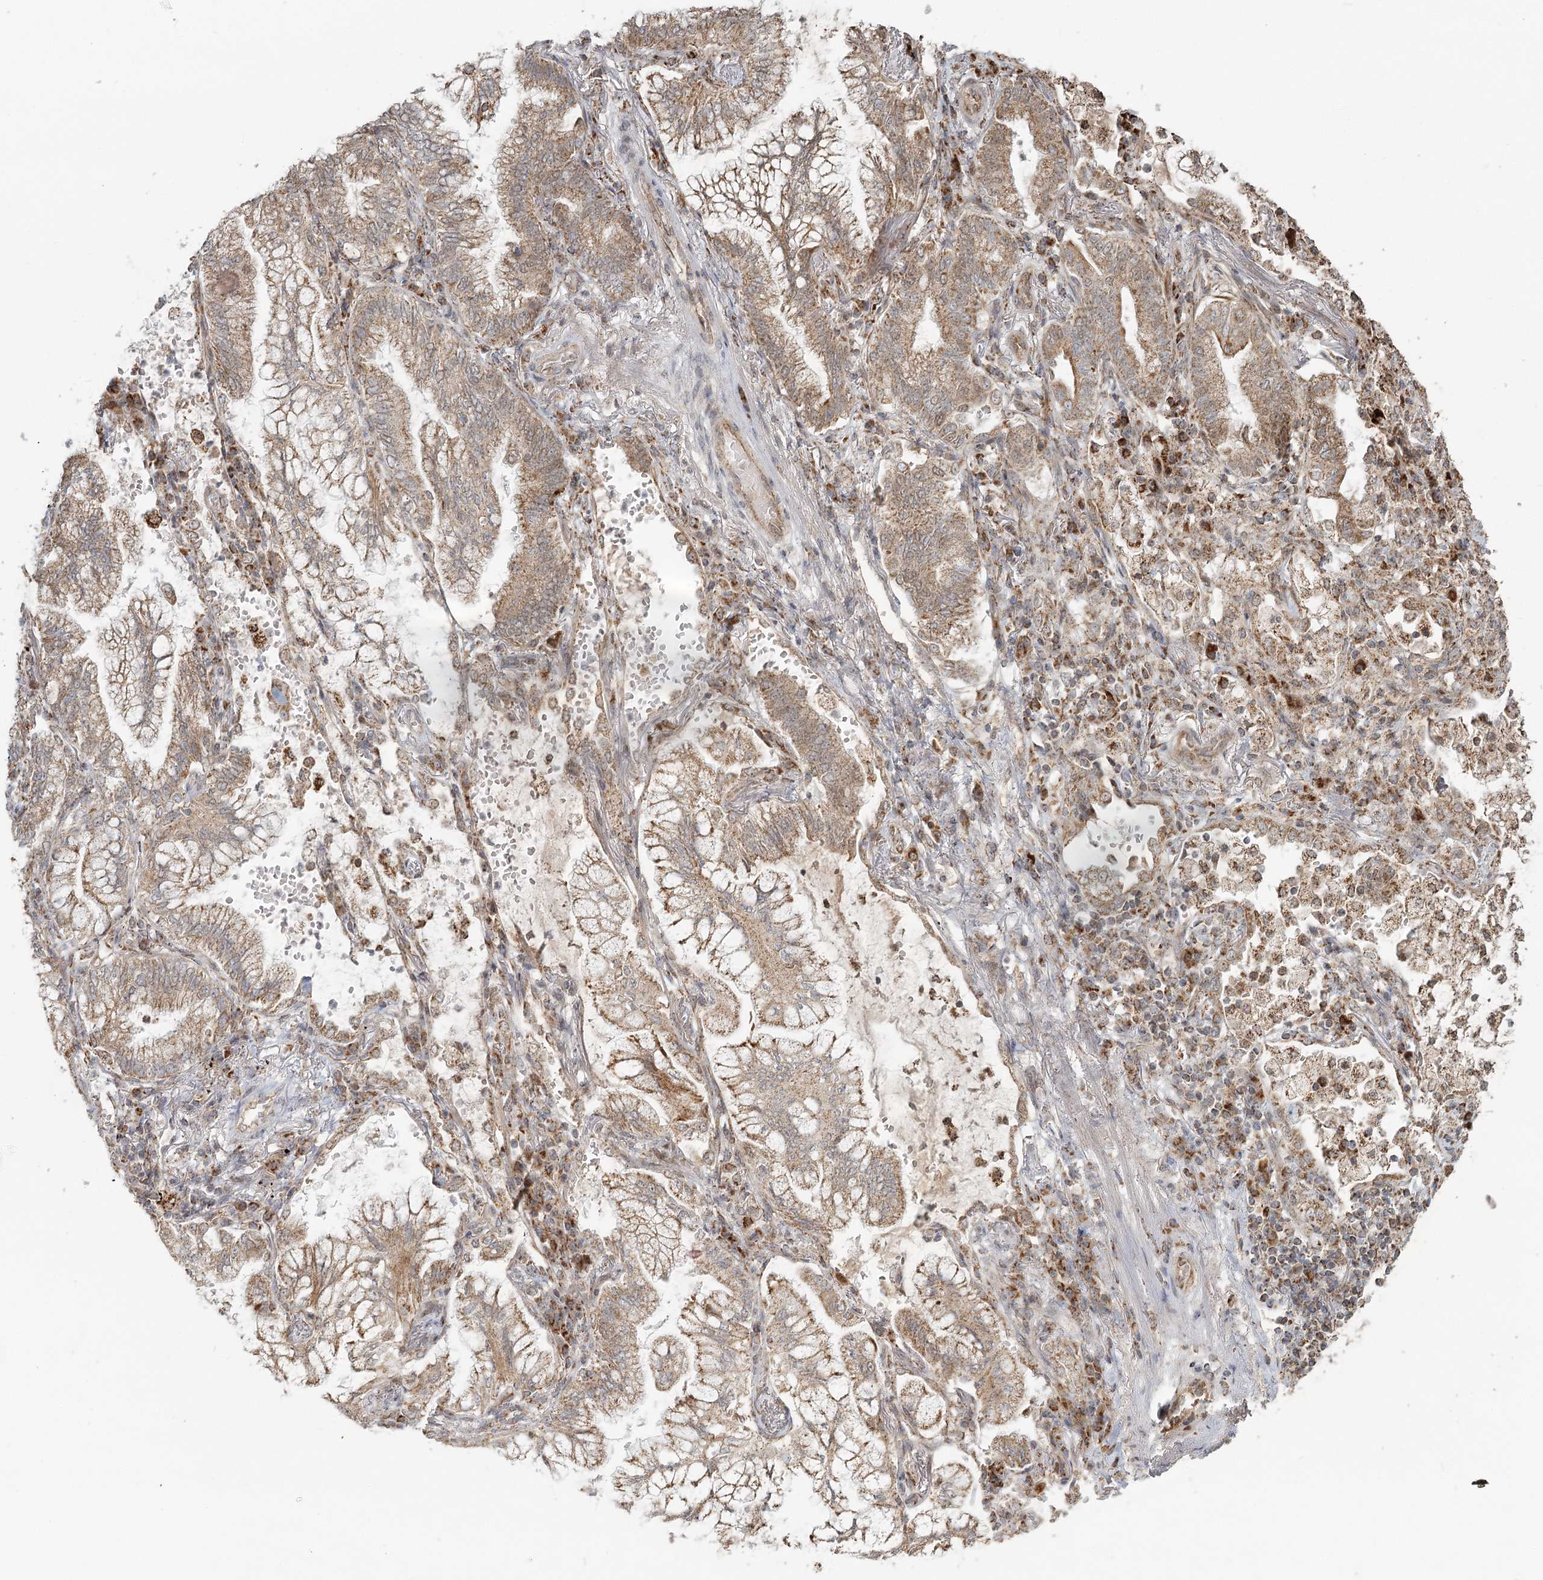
{"staining": {"intensity": "moderate", "quantity": ">75%", "location": "cytoplasmic/membranous"}, "tissue": "lung cancer", "cell_type": "Tumor cells", "image_type": "cancer", "snomed": [{"axis": "morphology", "description": "Adenocarcinoma, NOS"}, {"axis": "topography", "description": "Lung"}], "caption": "This micrograph exhibits immunohistochemistry (IHC) staining of human adenocarcinoma (lung), with medium moderate cytoplasmic/membranous expression in approximately >75% of tumor cells.", "gene": "LACTB", "patient": {"sex": "female", "age": 70}}